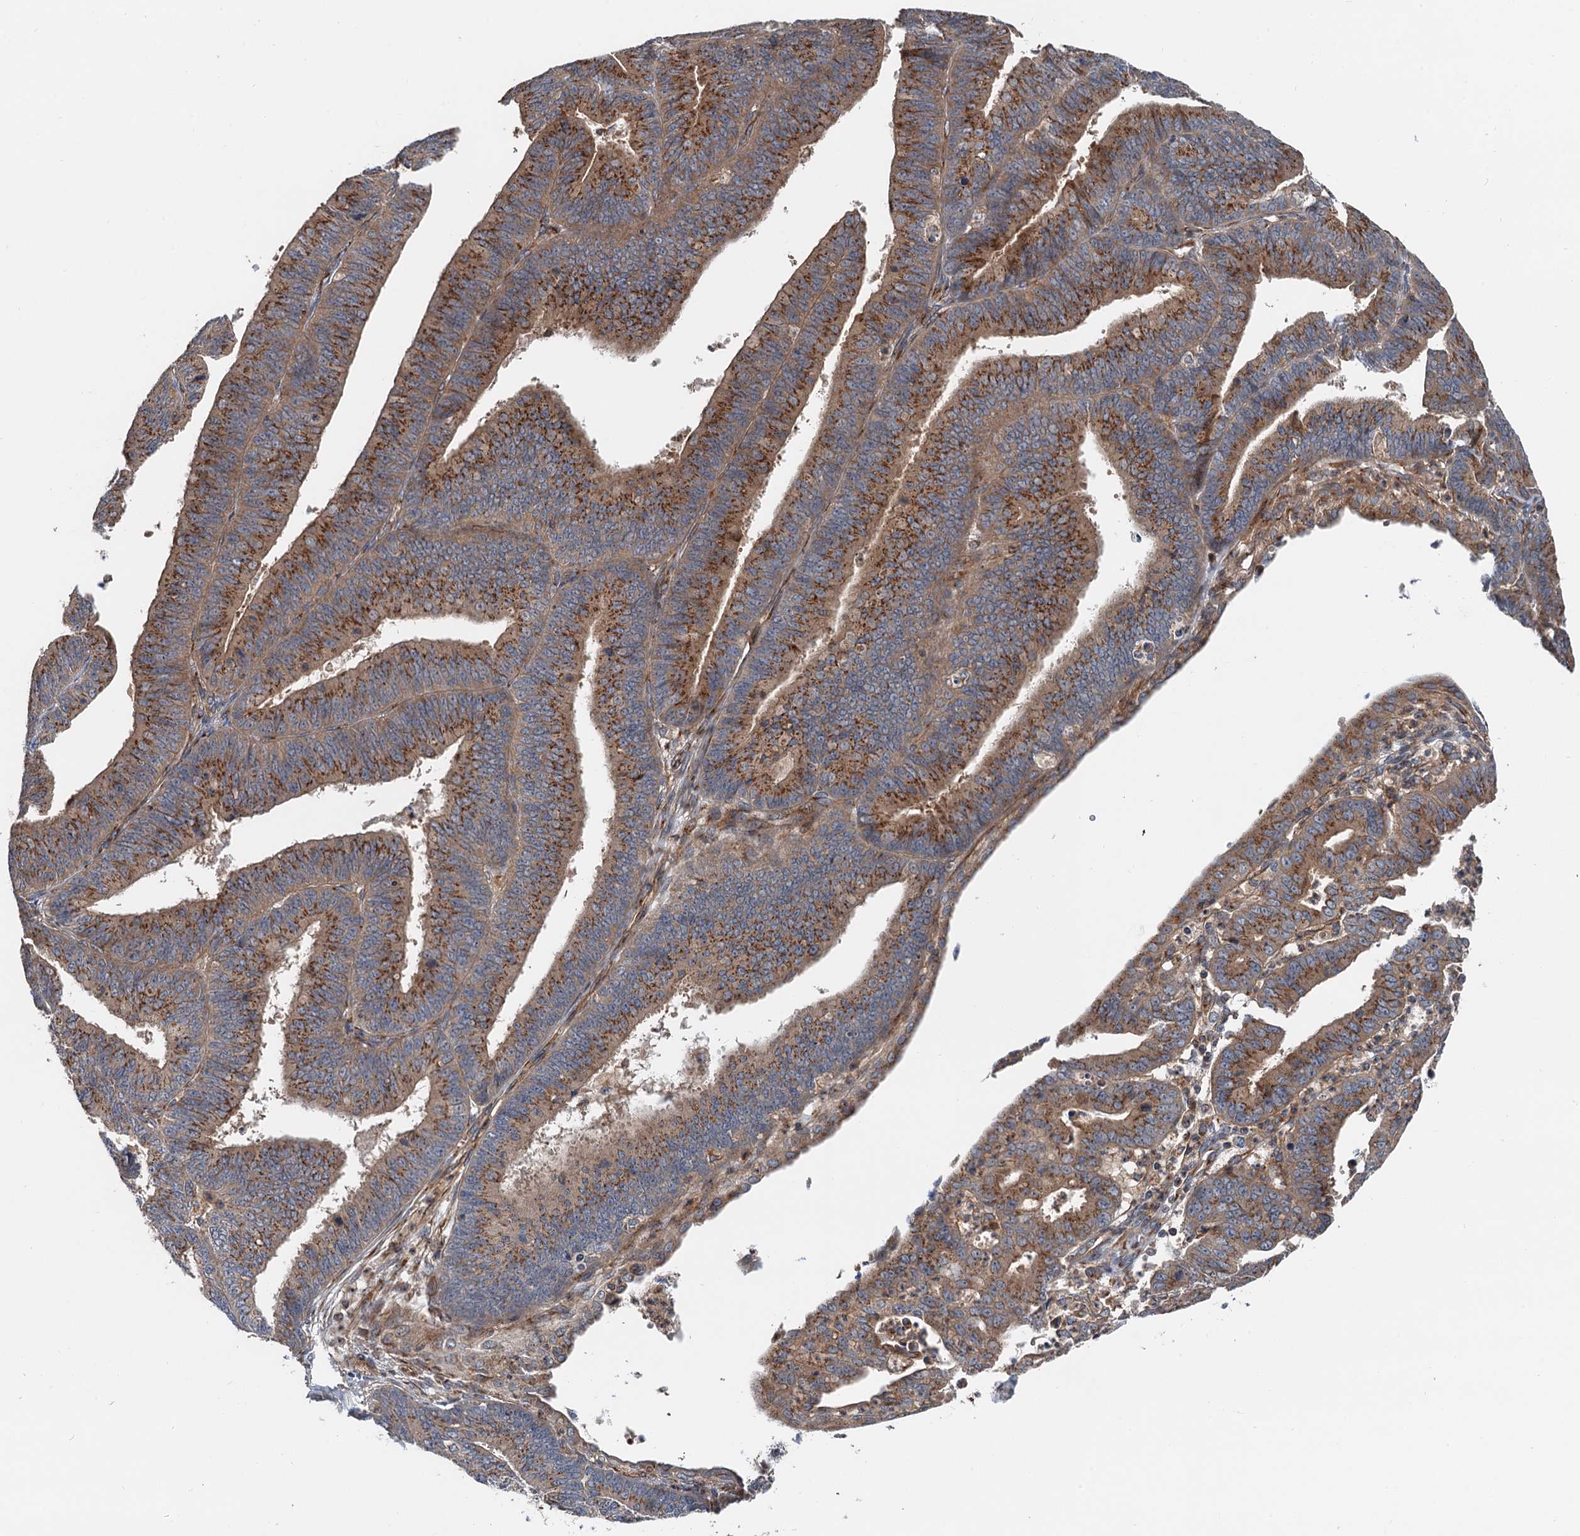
{"staining": {"intensity": "moderate", "quantity": ">75%", "location": "cytoplasmic/membranous"}, "tissue": "endometrial cancer", "cell_type": "Tumor cells", "image_type": "cancer", "snomed": [{"axis": "morphology", "description": "Adenocarcinoma, NOS"}, {"axis": "topography", "description": "Endometrium"}], "caption": "Human endometrial cancer stained with a brown dye exhibits moderate cytoplasmic/membranous positive positivity in about >75% of tumor cells.", "gene": "ANKRD26", "patient": {"sex": "female", "age": 73}}